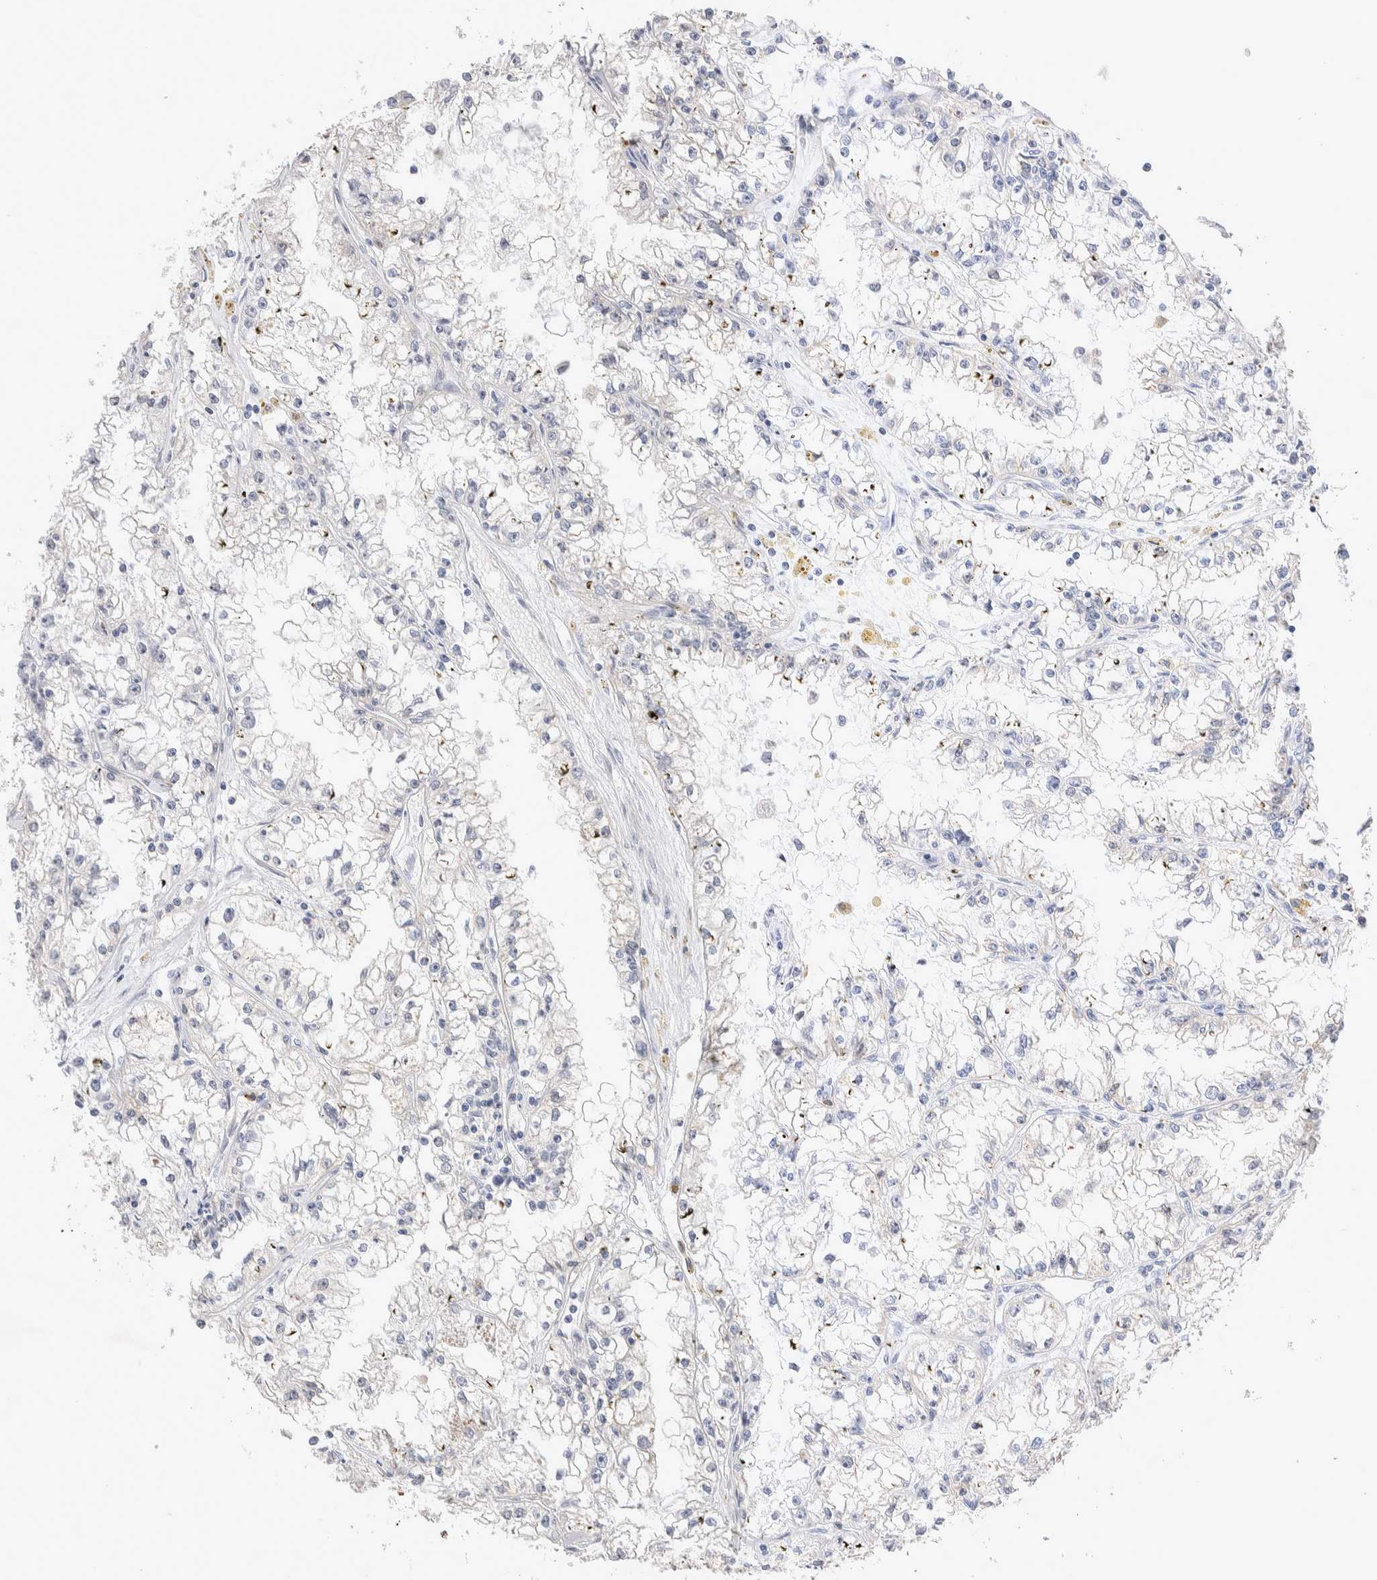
{"staining": {"intensity": "negative", "quantity": "none", "location": "none"}, "tissue": "renal cancer", "cell_type": "Tumor cells", "image_type": "cancer", "snomed": [{"axis": "morphology", "description": "Adenocarcinoma, NOS"}, {"axis": "topography", "description": "Kidney"}], "caption": "Renal cancer stained for a protein using IHC demonstrates no positivity tumor cells.", "gene": "FFAR2", "patient": {"sex": "male", "age": 56}}